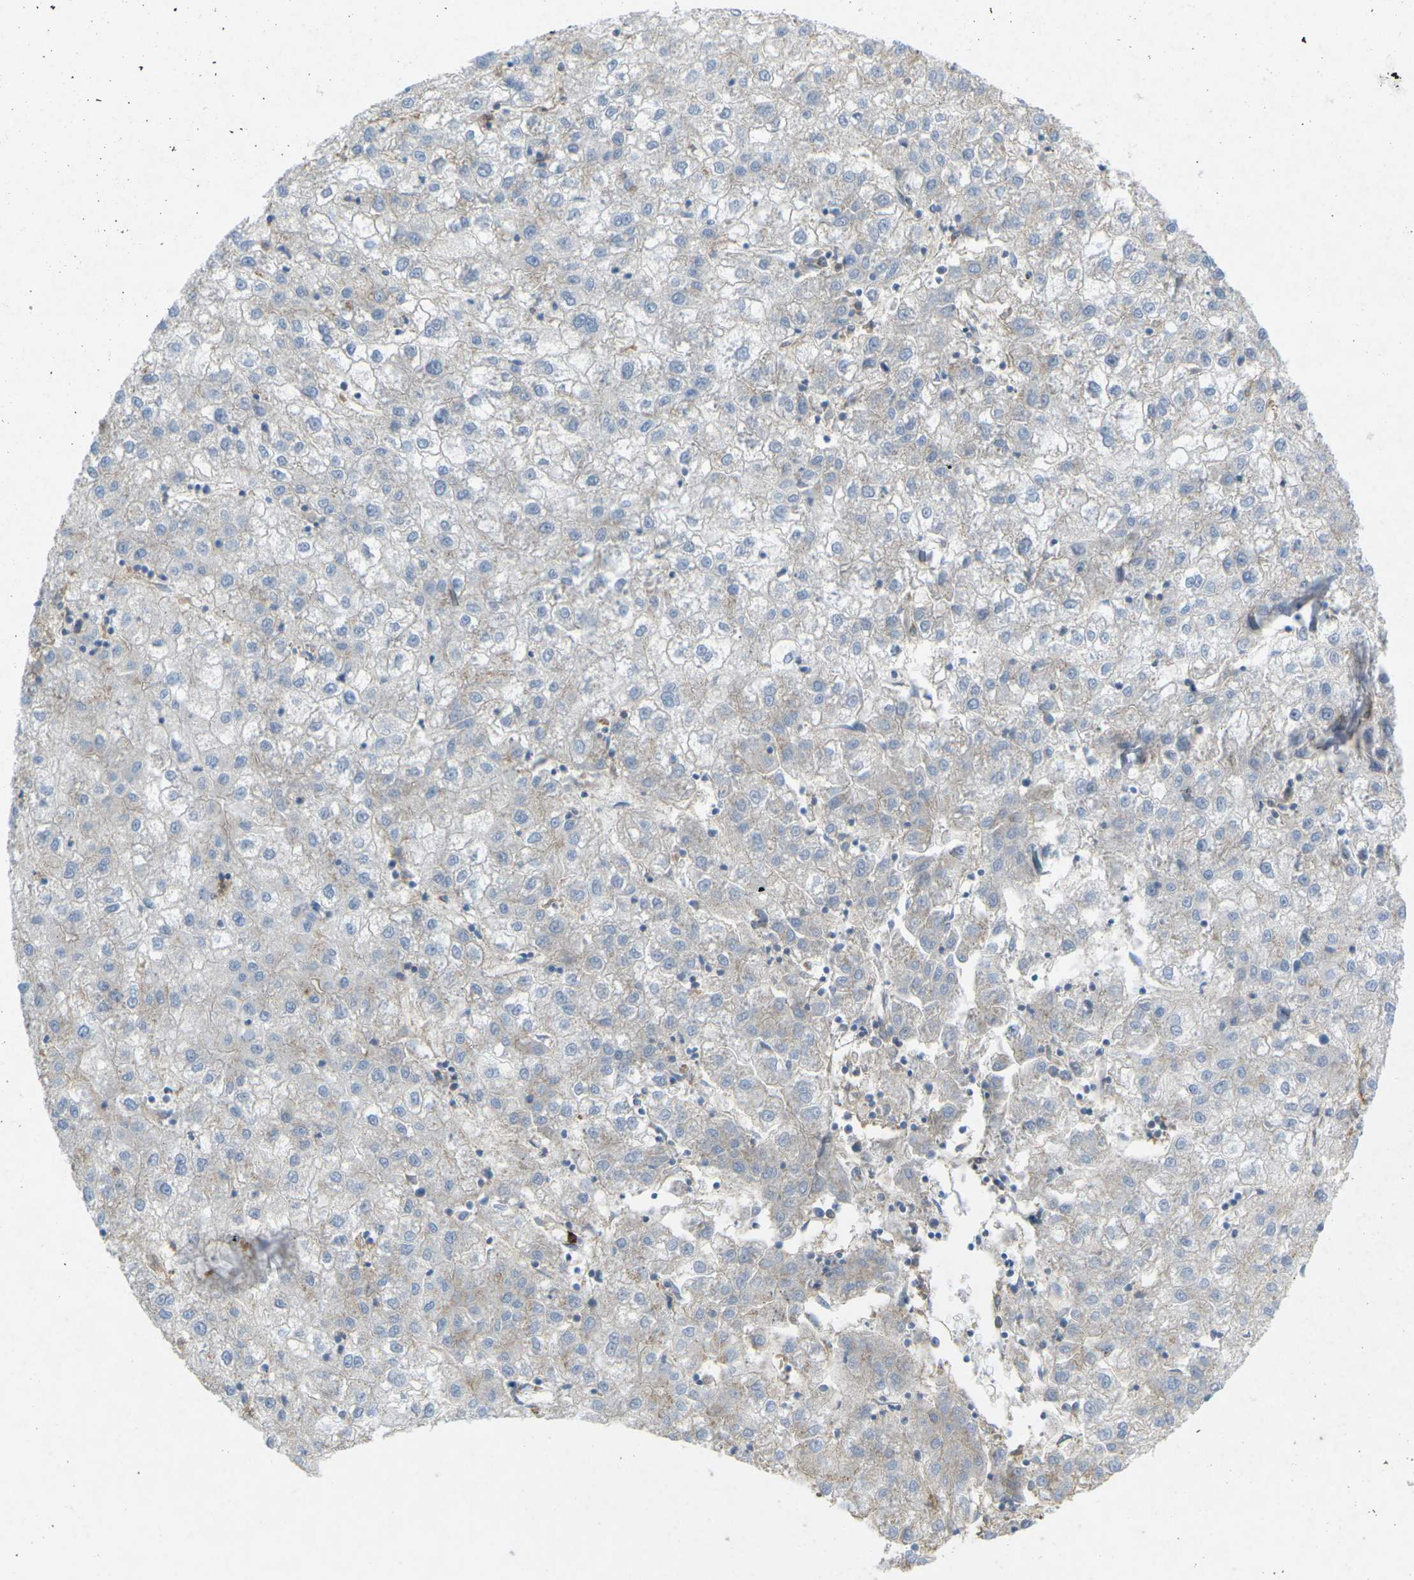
{"staining": {"intensity": "negative", "quantity": "none", "location": "none"}, "tissue": "liver cancer", "cell_type": "Tumor cells", "image_type": "cancer", "snomed": [{"axis": "morphology", "description": "Carcinoma, Hepatocellular, NOS"}, {"axis": "topography", "description": "Liver"}], "caption": "DAB immunohistochemical staining of human liver cancer (hepatocellular carcinoma) displays no significant positivity in tumor cells.", "gene": "STK11", "patient": {"sex": "male", "age": 72}}